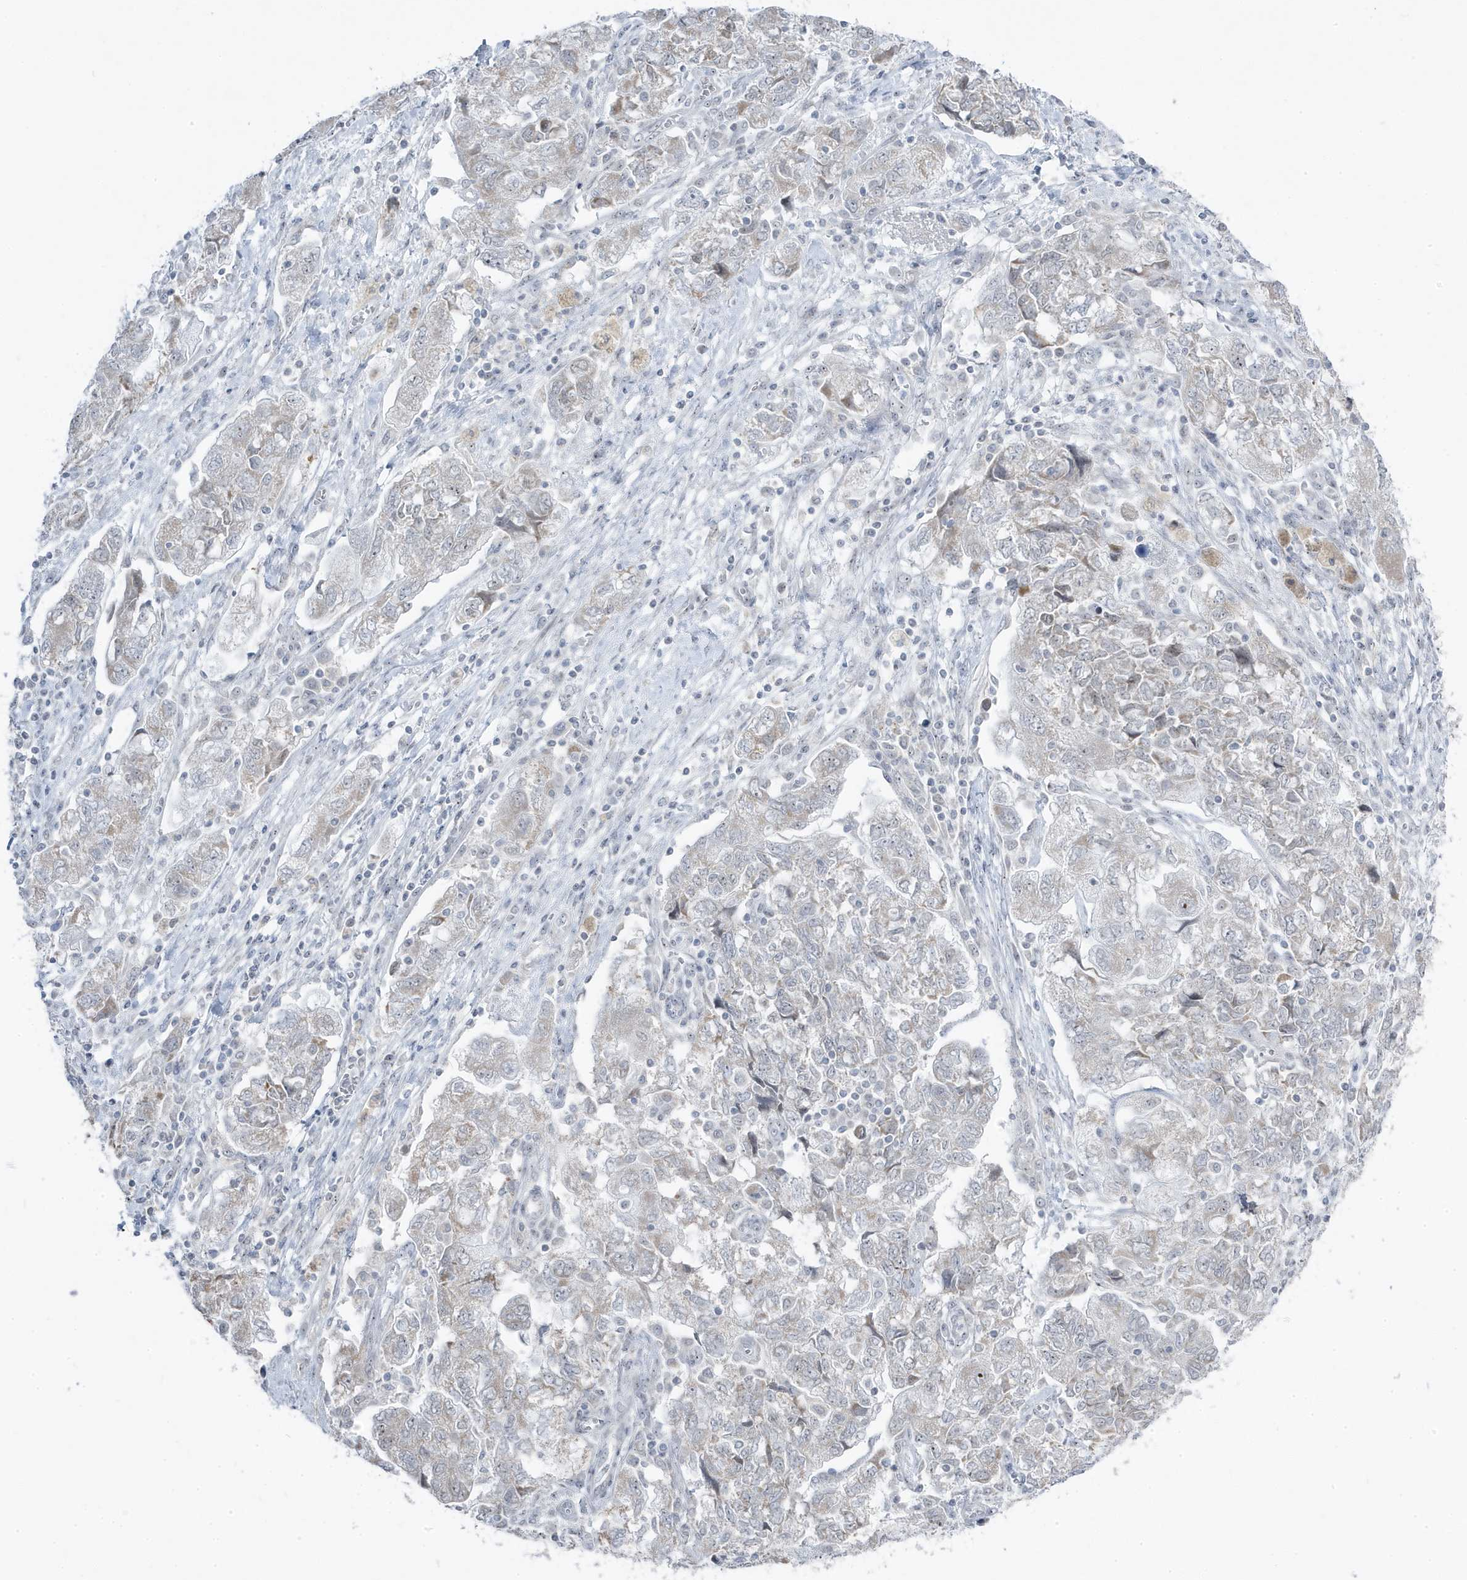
{"staining": {"intensity": "negative", "quantity": "none", "location": "none"}, "tissue": "ovarian cancer", "cell_type": "Tumor cells", "image_type": "cancer", "snomed": [{"axis": "morphology", "description": "Carcinoma, NOS"}, {"axis": "morphology", "description": "Cystadenocarcinoma, serous, NOS"}, {"axis": "topography", "description": "Ovary"}], "caption": "The histopathology image exhibits no significant expression in tumor cells of serous cystadenocarcinoma (ovarian).", "gene": "TSEN15", "patient": {"sex": "female", "age": 69}}